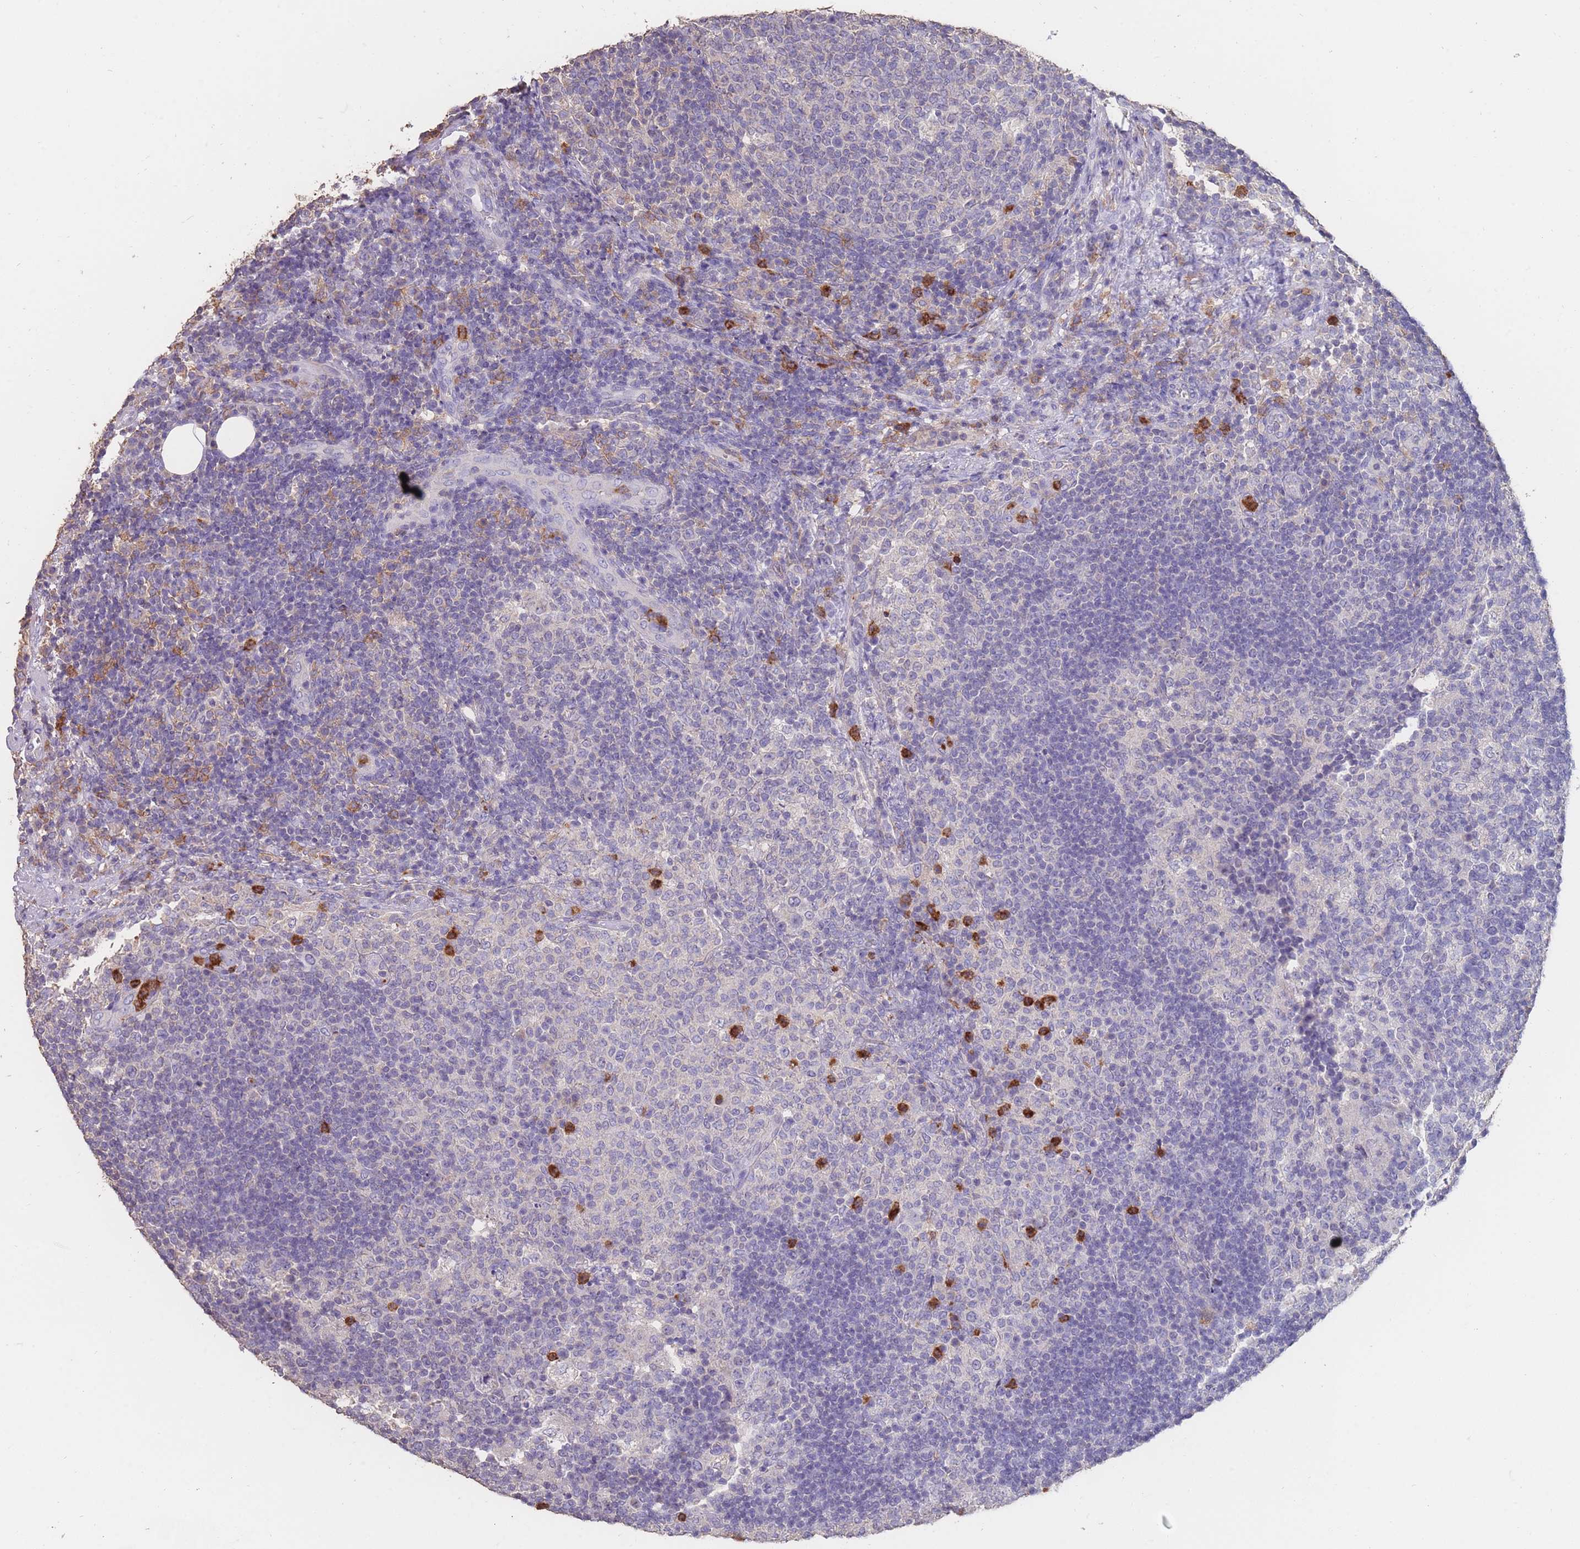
{"staining": {"intensity": "negative", "quantity": "none", "location": "none"}, "tissue": "lymph node", "cell_type": "Germinal center cells", "image_type": "normal", "snomed": [{"axis": "morphology", "description": "Normal tissue, NOS"}, {"axis": "topography", "description": "Lymph node"}], "caption": "Immunohistochemistry histopathology image of normal lymph node stained for a protein (brown), which shows no staining in germinal center cells. (Brightfield microscopy of DAB (3,3'-diaminobenzidine) immunohistochemistry at high magnification).", "gene": "CLEC12A", "patient": {"sex": "female", "age": 31}}